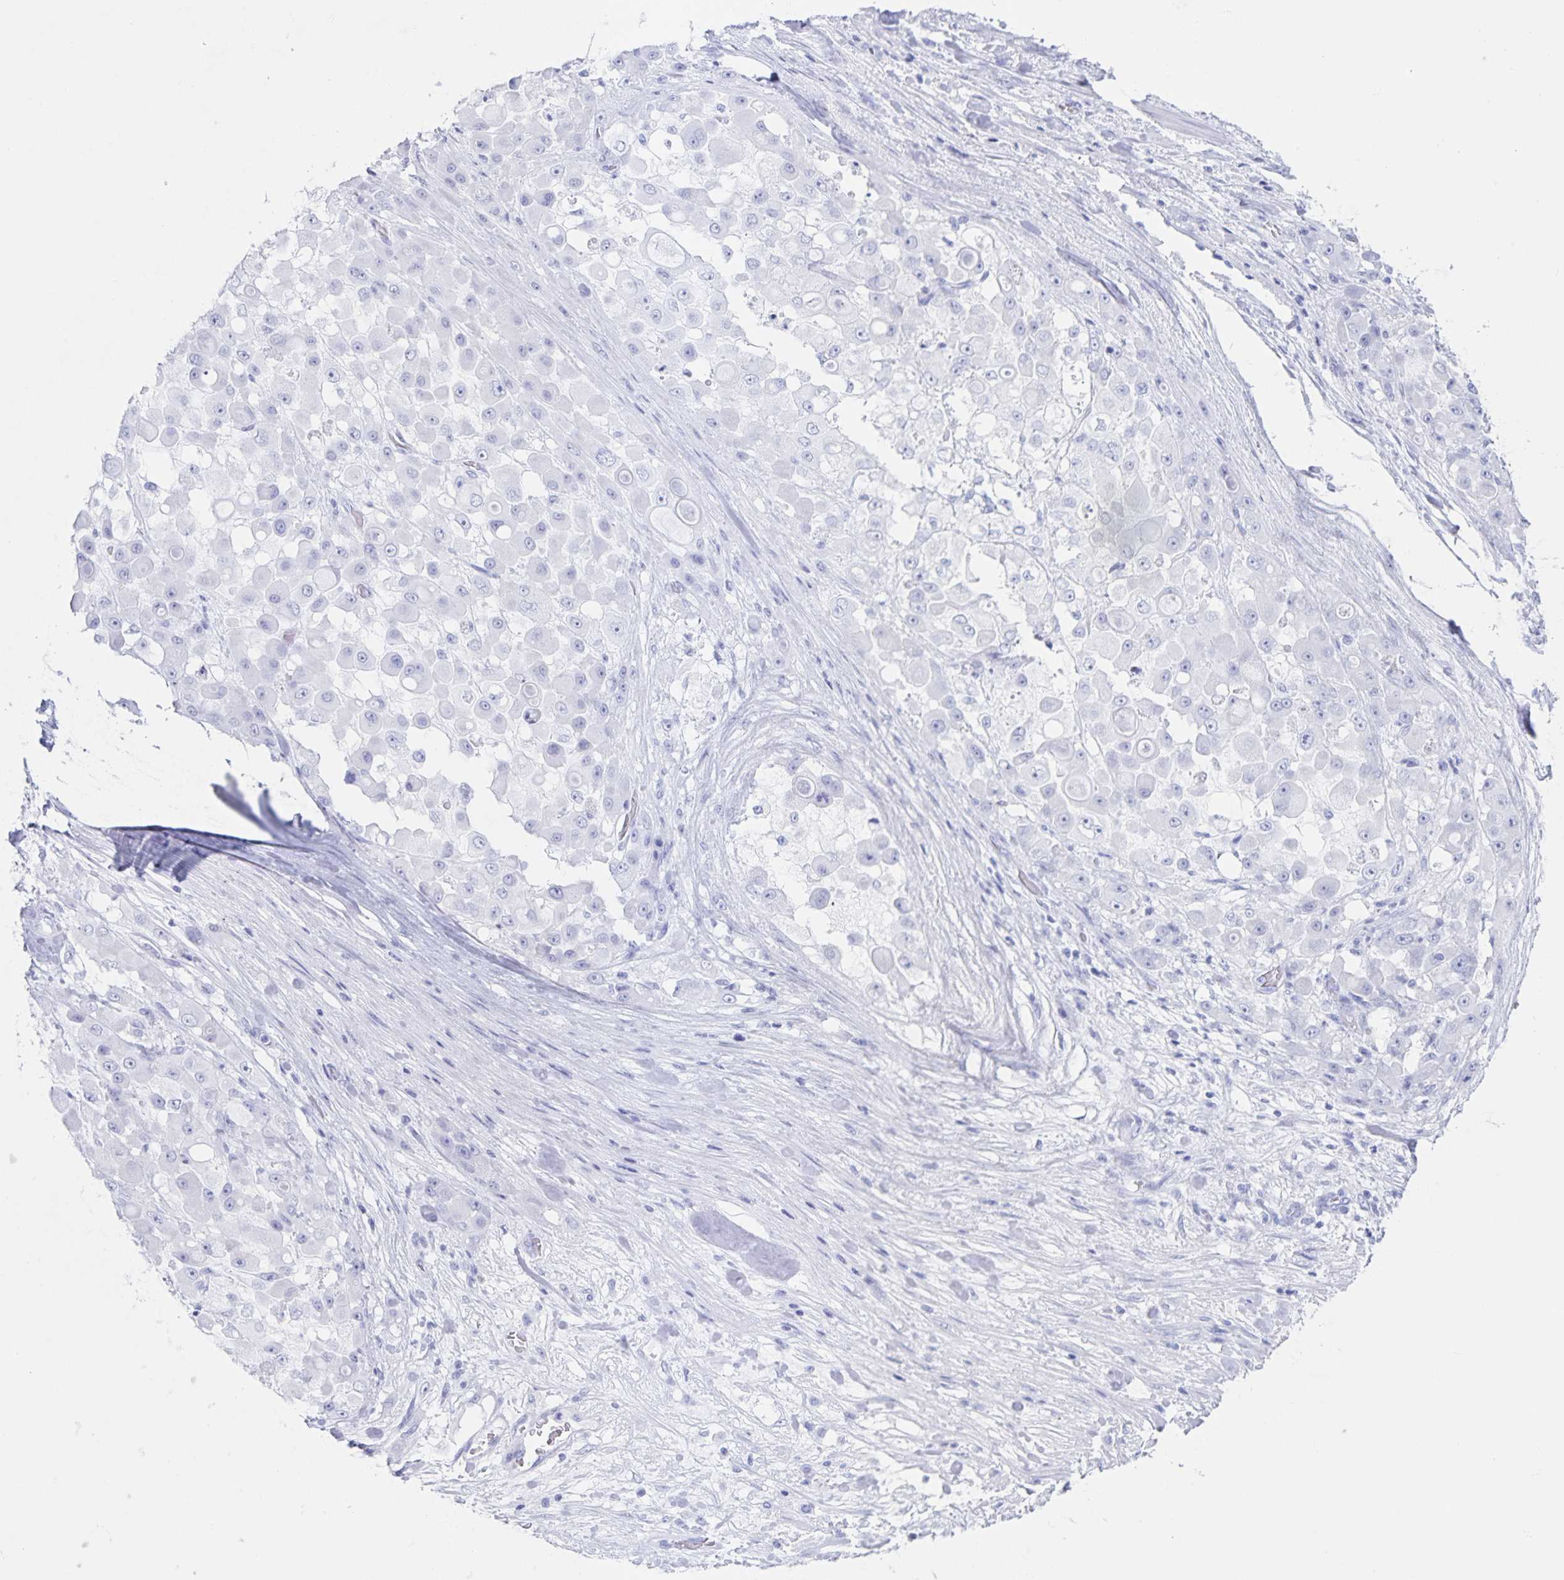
{"staining": {"intensity": "negative", "quantity": "none", "location": "none"}, "tissue": "stomach cancer", "cell_type": "Tumor cells", "image_type": "cancer", "snomed": [{"axis": "morphology", "description": "Adenocarcinoma, NOS"}, {"axis": "topography", "description": "Stomach"}], "caption": "An immunohistochemistry (IHC) photomicrograph of stomach adenocarcinoma is shown. There is no staining in tumor cells of stomach adenocarcinoma.", "gene": "C12orf56", "patient": {"sex": "female", "age": 76}}